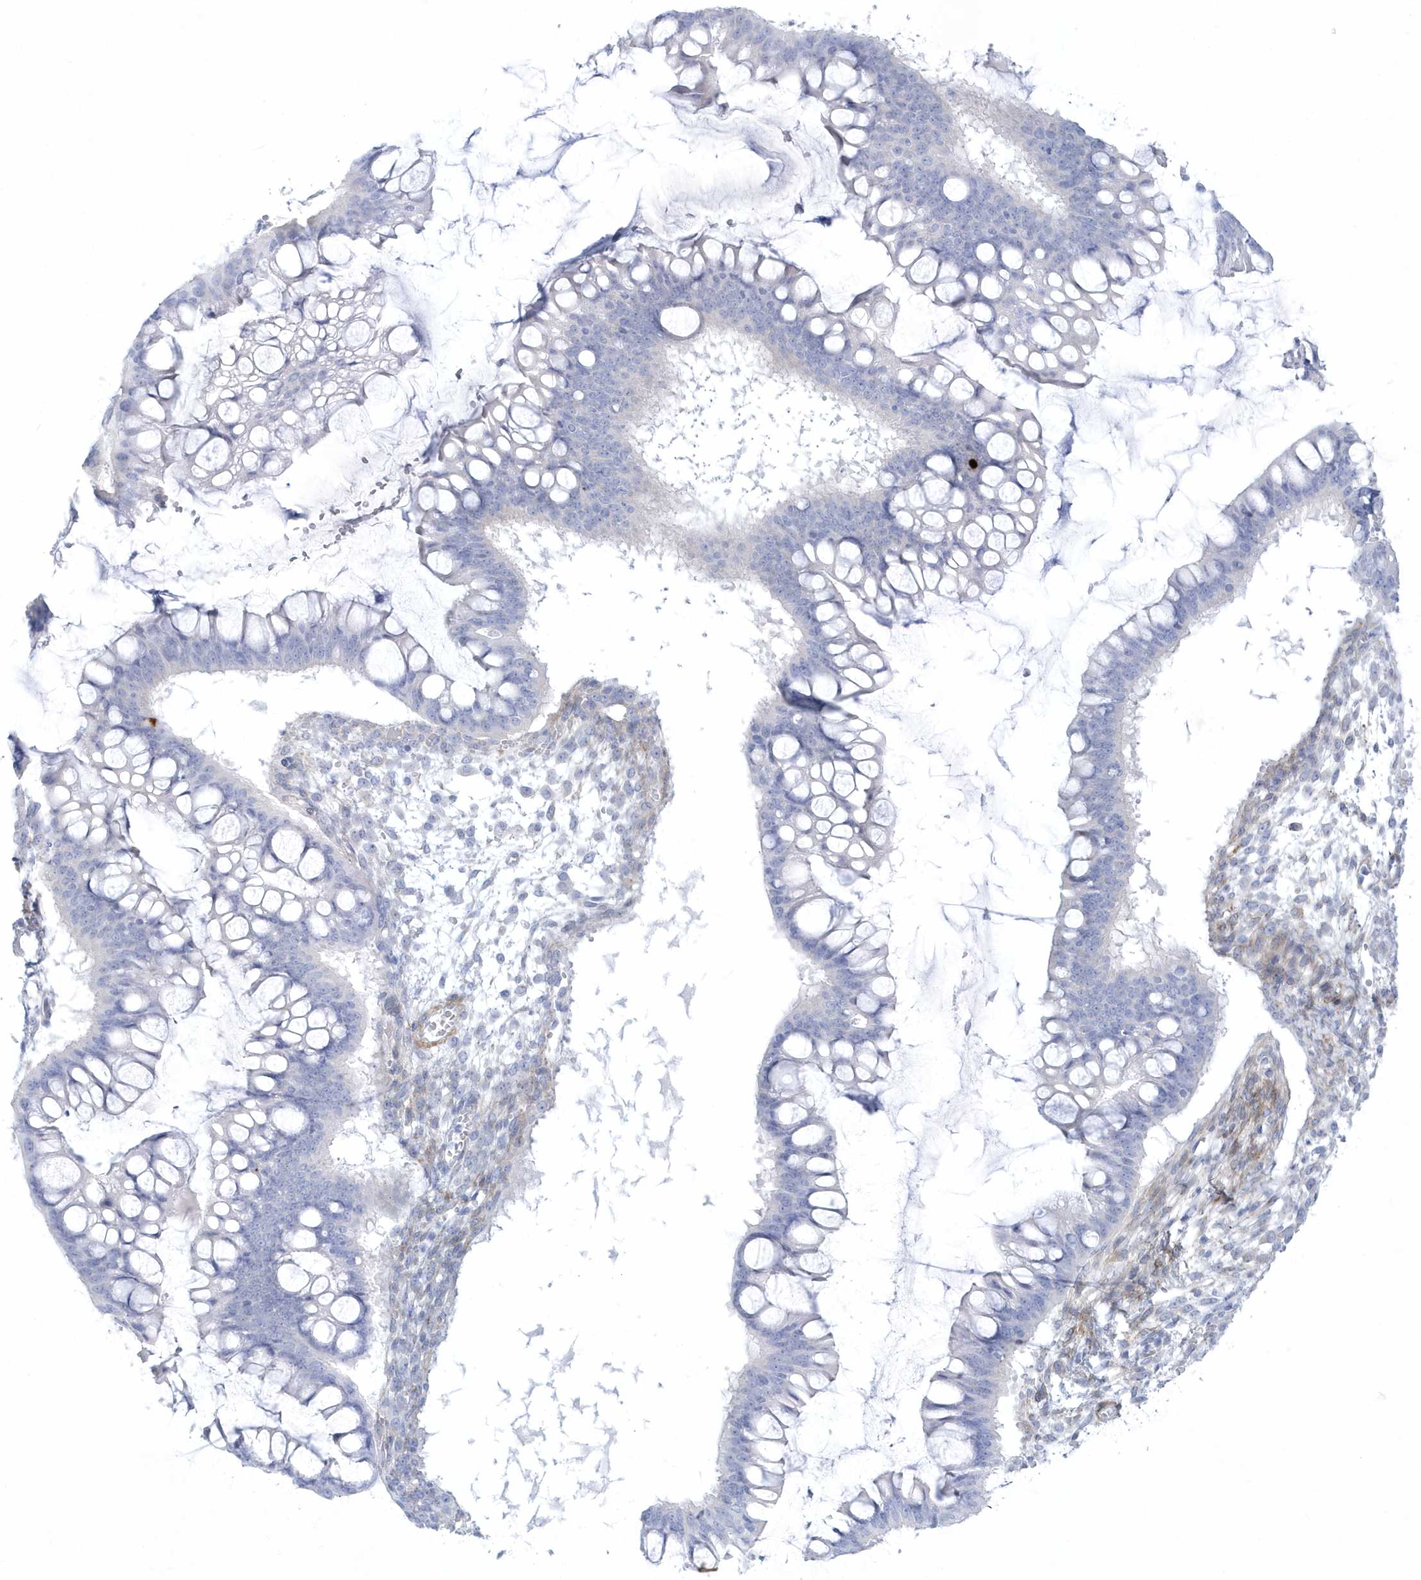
{"staining": {"intensity": "negative", "quantity": "none", "location": "none"}, "tissue": "ovarian cancer", "cell_type": "Tumor cells", "image_type": "cancer", "snomed": [{"axis": "morphology", "description": "Cystadenocarcinoma, mucinous, NOS"}, {"axis": "topography", "description": "Ovary"}], "caption": "Immunohistochemistry image of human ovarian cancer (mucinous cystadenocarcinoma) stained for a protein (brown), which exhibits no positivity in tumor cells. The staining is performed using DAB brown chromogen with nuclei counter-stained in using hematoxylin.", "gene": "WDR27", "patient": {"sex": "female", "age": 73}}